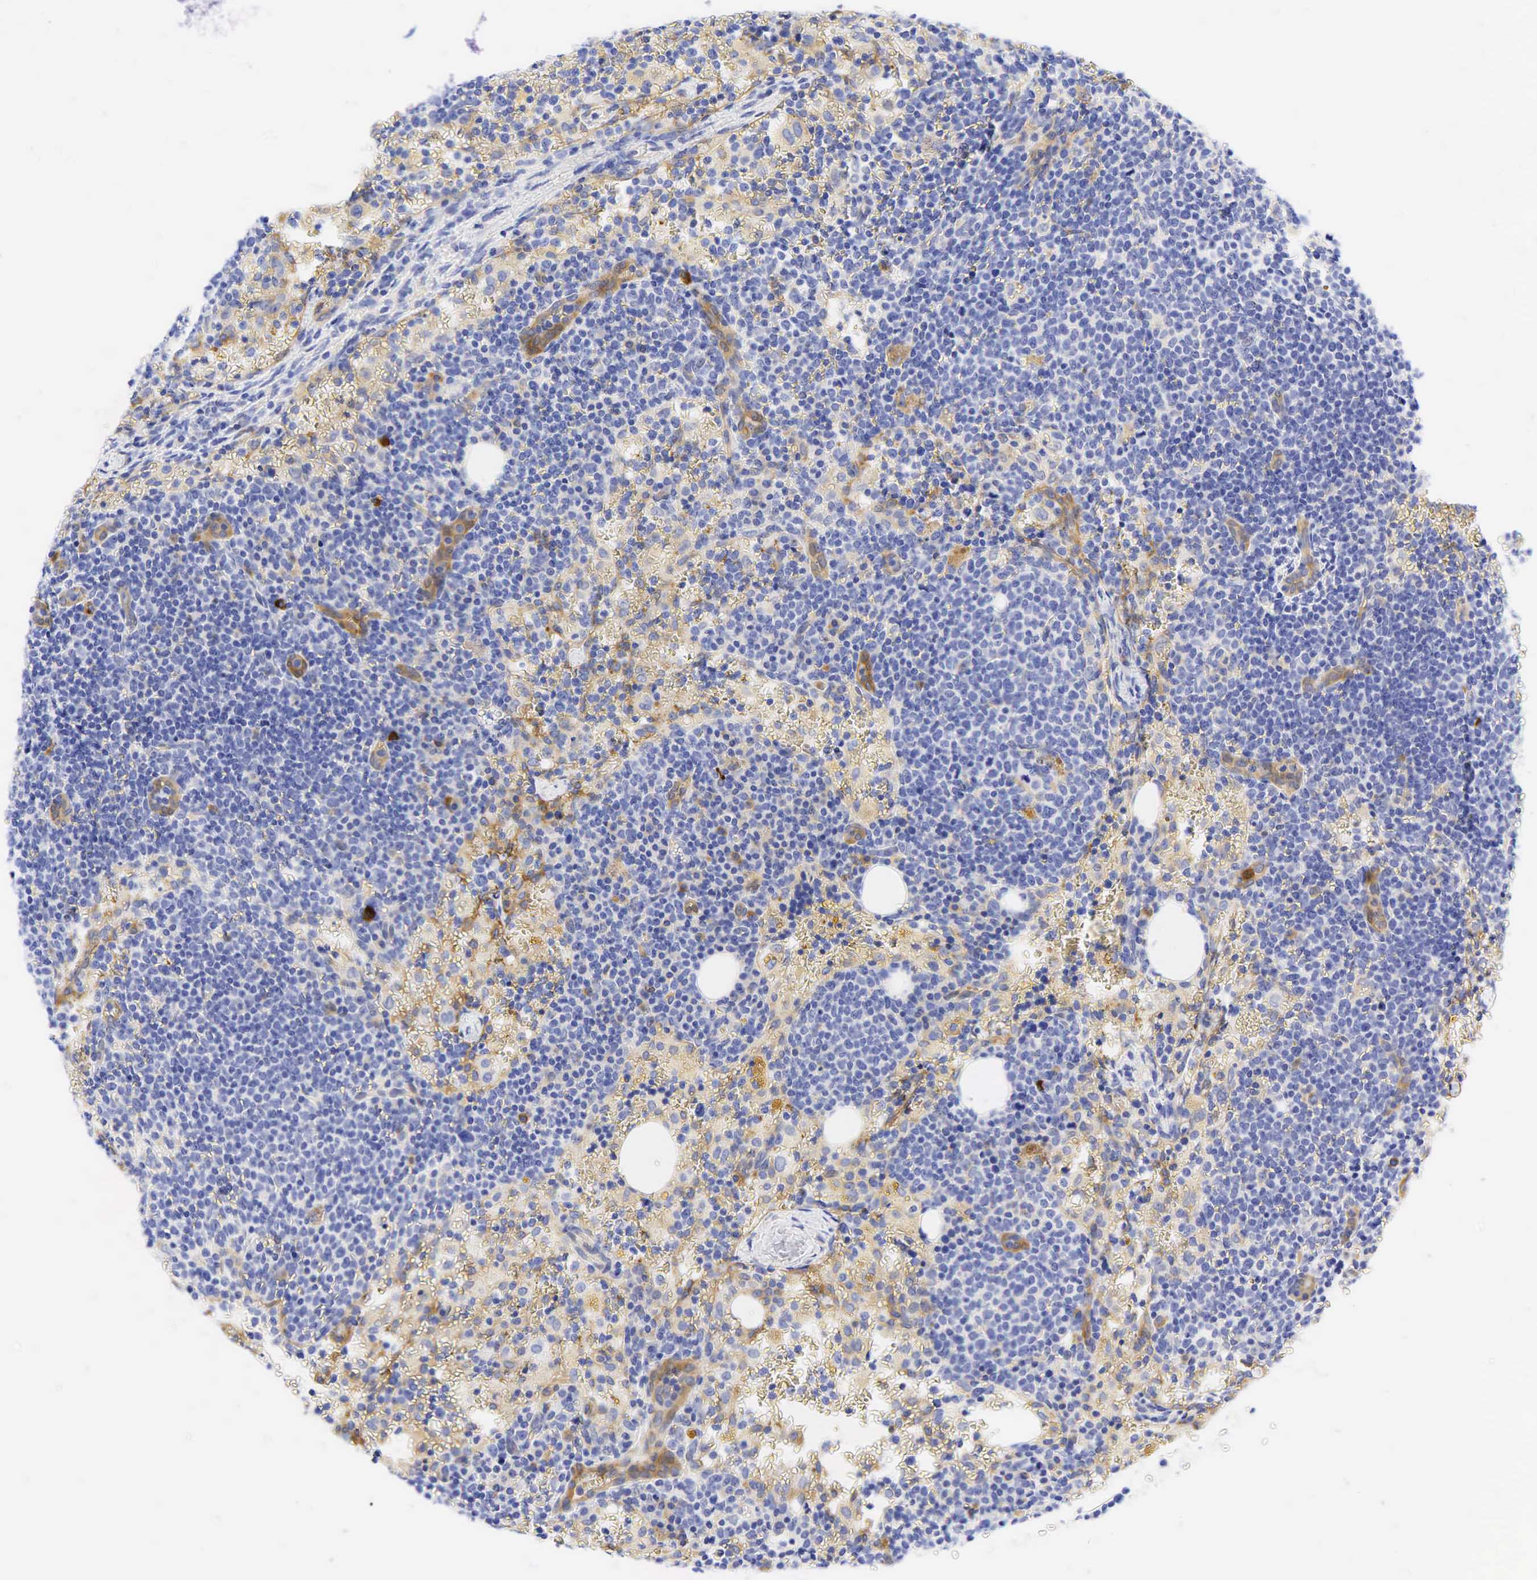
{"staining": {"intensity": "negative", "quantity": "none", "location": "none"}, "tissue": "lymphoma", "cell_type": "Tumor cells", "image_type": "cancer", "snomed": [{"axis": "morphology", "description": "Malignant lymphoma, non-Hodgkin's type, High grade"}, {"axis": "topography", "description": "Lymph node"}], "caption": "An image of high-grade malignant lymphoma, non-Hodgkin's type stained for a protein reveals no brown staining in tumor cells.", "gene": "TNFRSF8", "patient": {"sex": "female", "age": 76}}